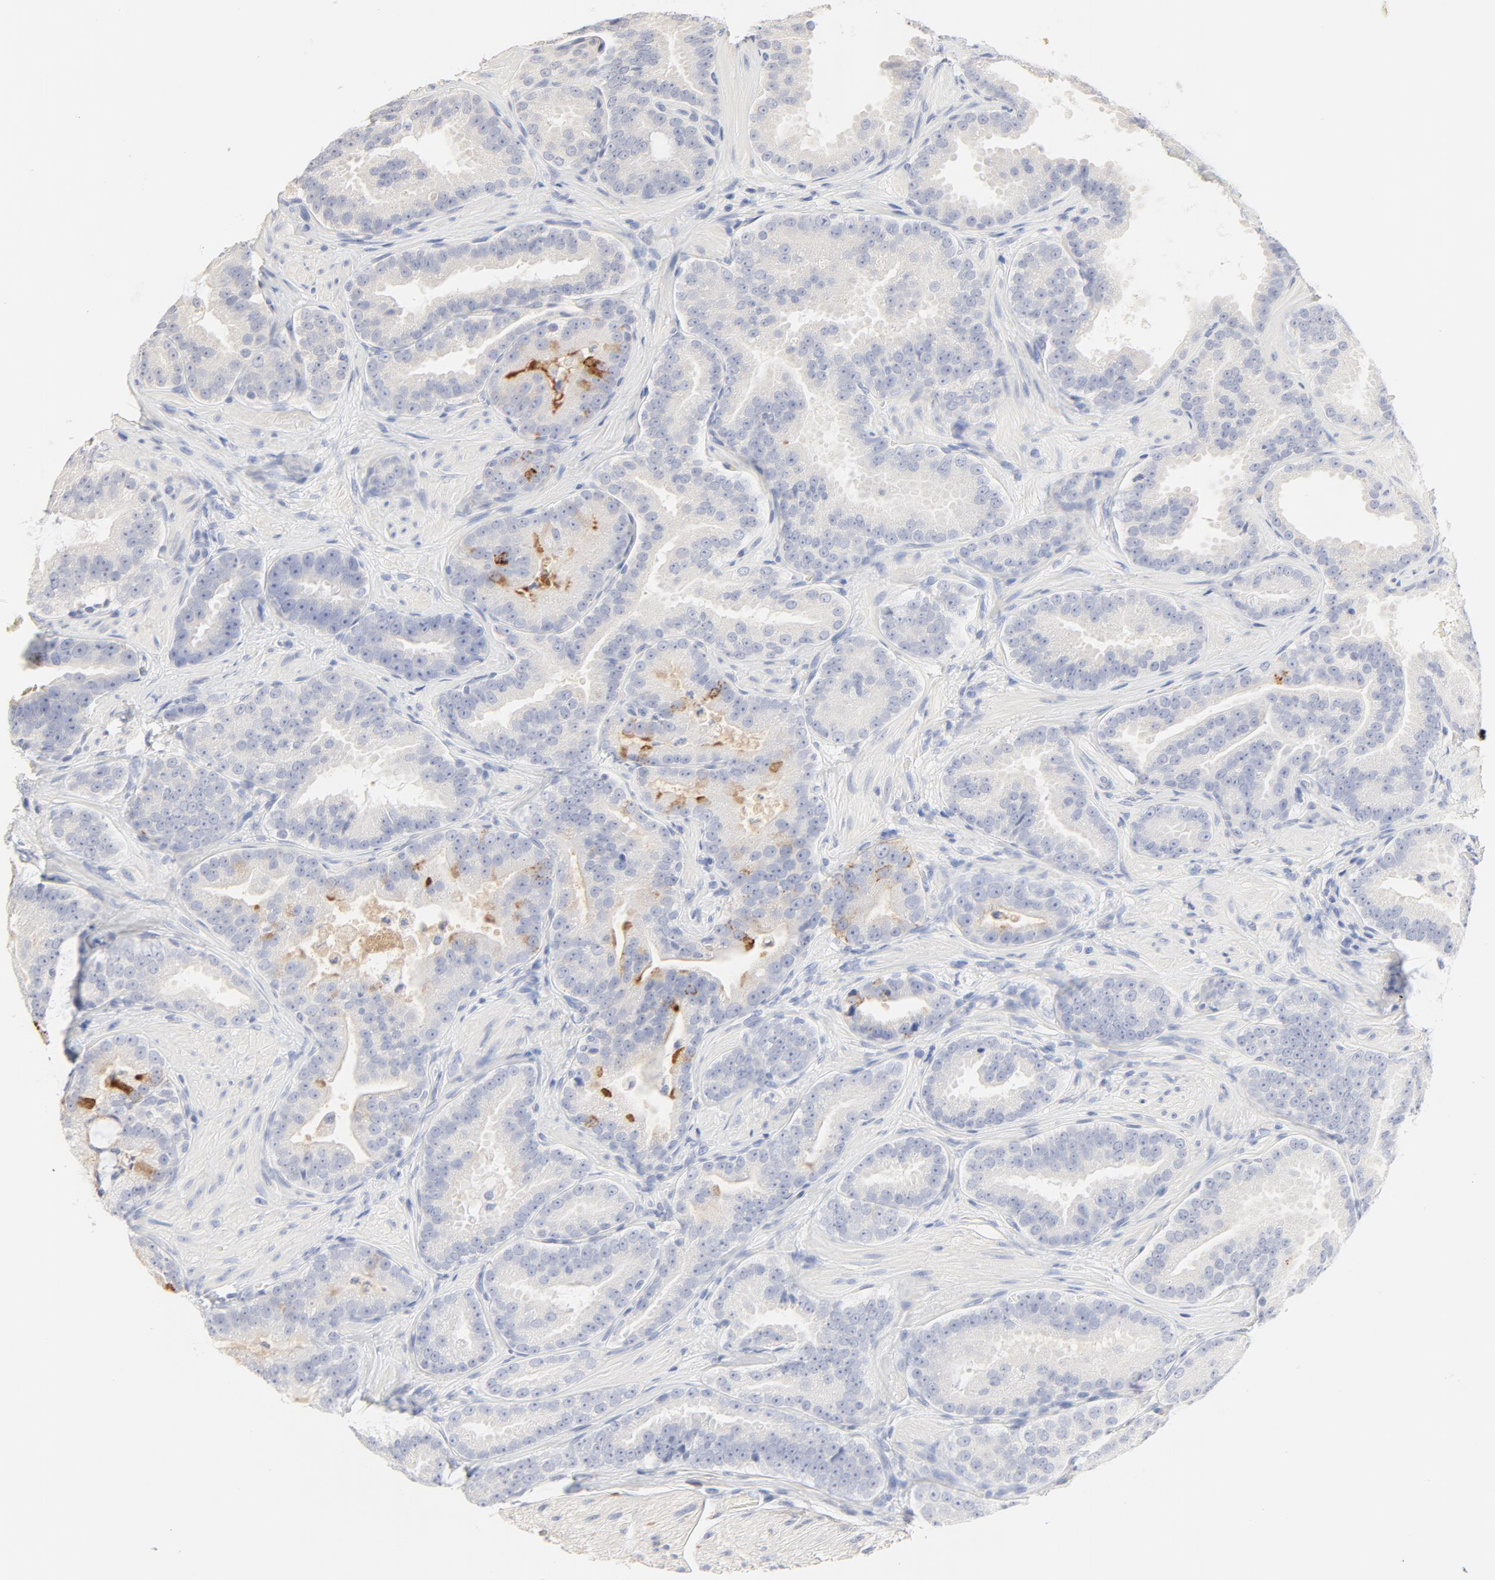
{"staining": {"intensity": "negative", "quantity": "none", "location": "none"}, "tissue": "prostate cancer", "cell_type": "Tumor cells", "image_type": "cancer", "snomed": [{"axis": "morphology", "description": "Adenocarcinoma, Low grade"}, {"axis": "topography", "description": "Prostate"}], "caption": "Photomicrograph shows no significant protein expression in tumor cells of prostate low-grade adenocarcinoma. Brightfield microscopy of immunohistochemistry (IHC) stained with DAB (3,3'-diaminobenzidine) (brown) and hematoxylin (blue), captured at high magnification.", "gene": "FCGBP", "patient": {"sex": "male", "age": 59}}